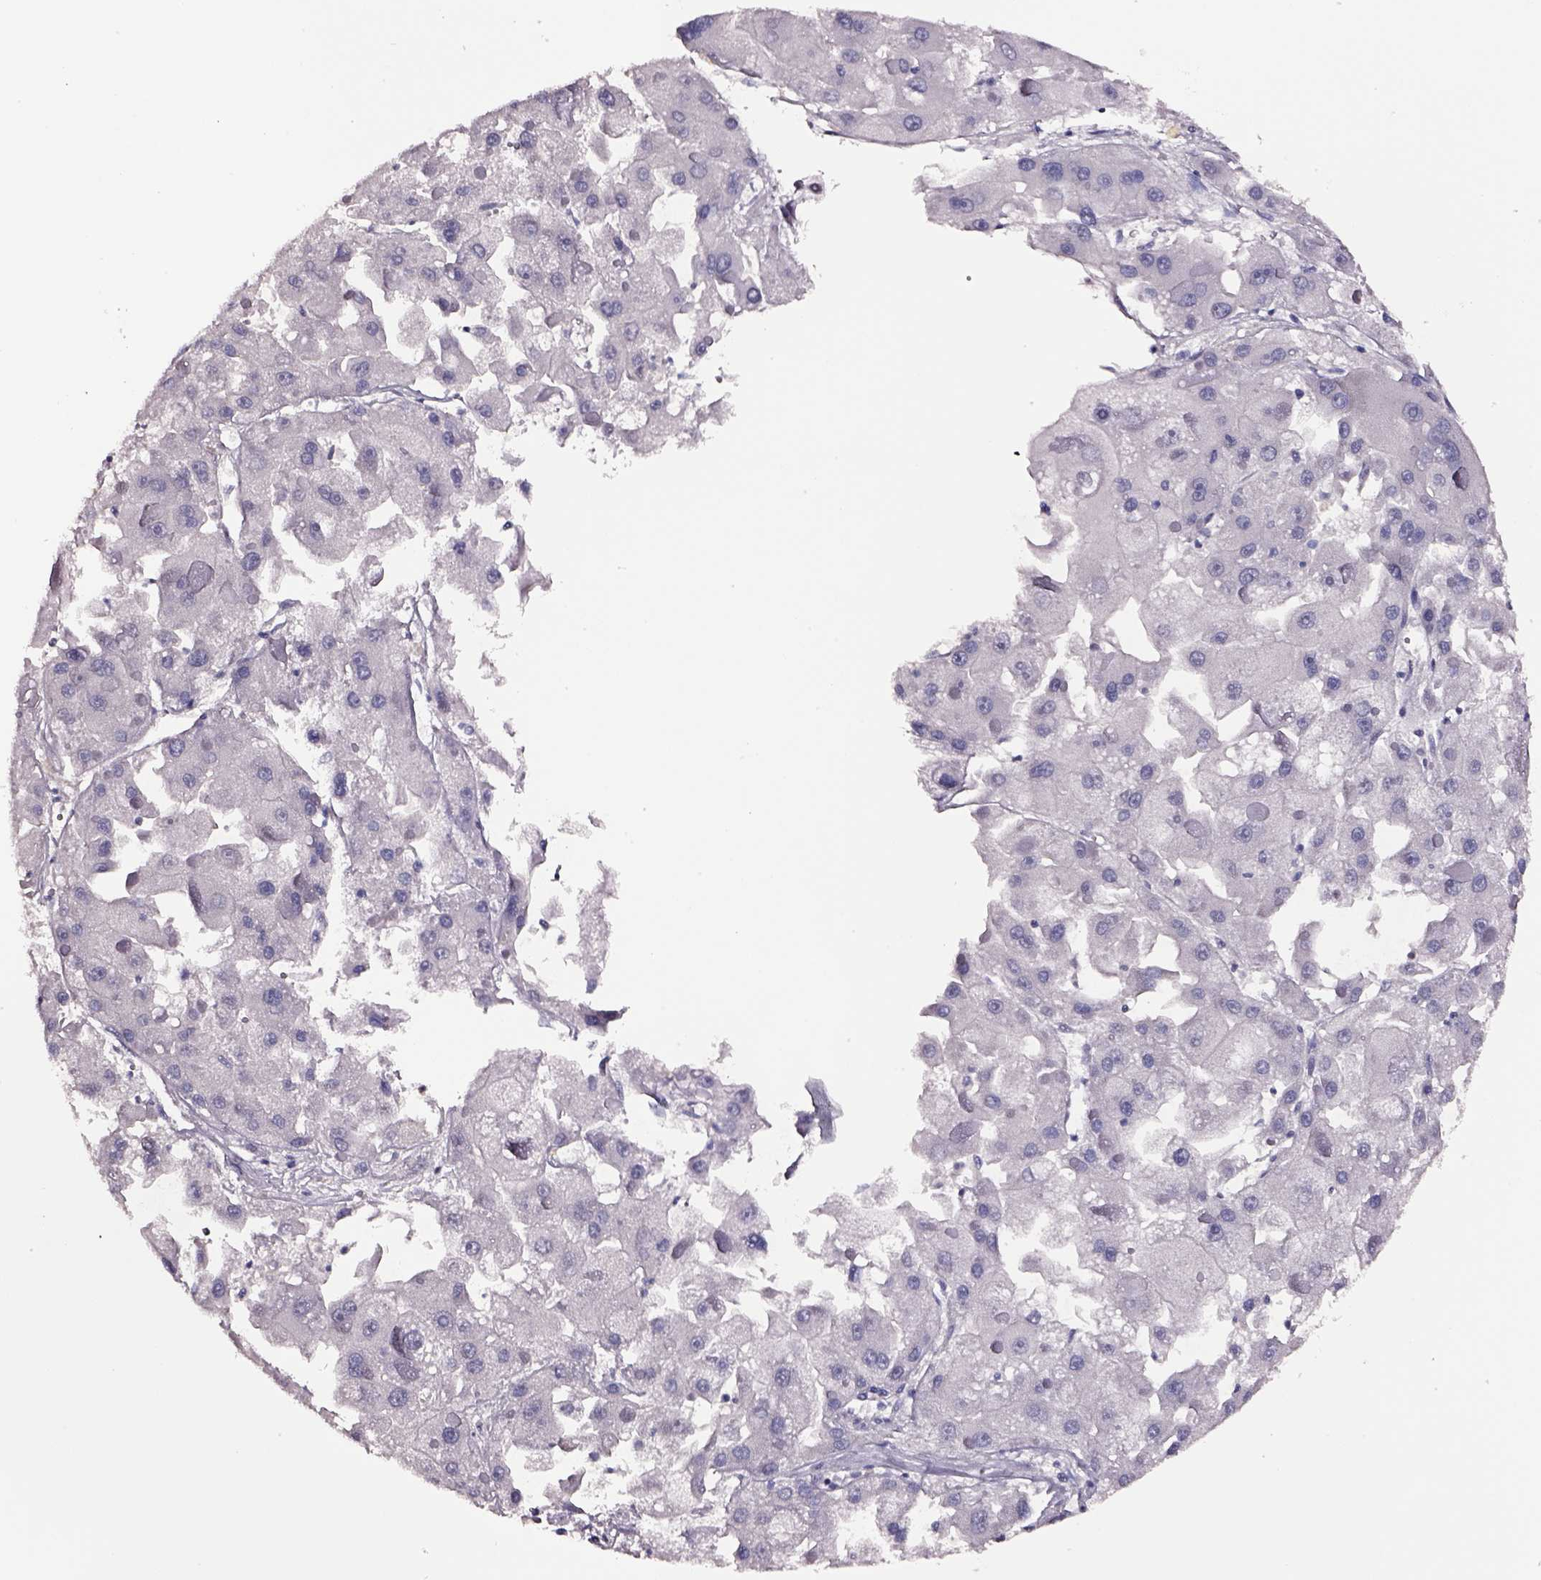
{"staining": {"intensity": "negative", "quantity": "none", "location": "none"}, "tissue": "liver cancer", "cell_type": "Tumor cells", "image_type": "cancer", "snomed": [{"axis": "morphology", "description": "Carcinoma, Hepatocellular, NOS"}, {"axis": "topography", "description": "Liver"}], "caption": "Tumor cells are negative for protein expression in human hepatocellular carcinoma (liver).", "gene": "SMIM17", "patient": {"sex": "female", "age": 73}}